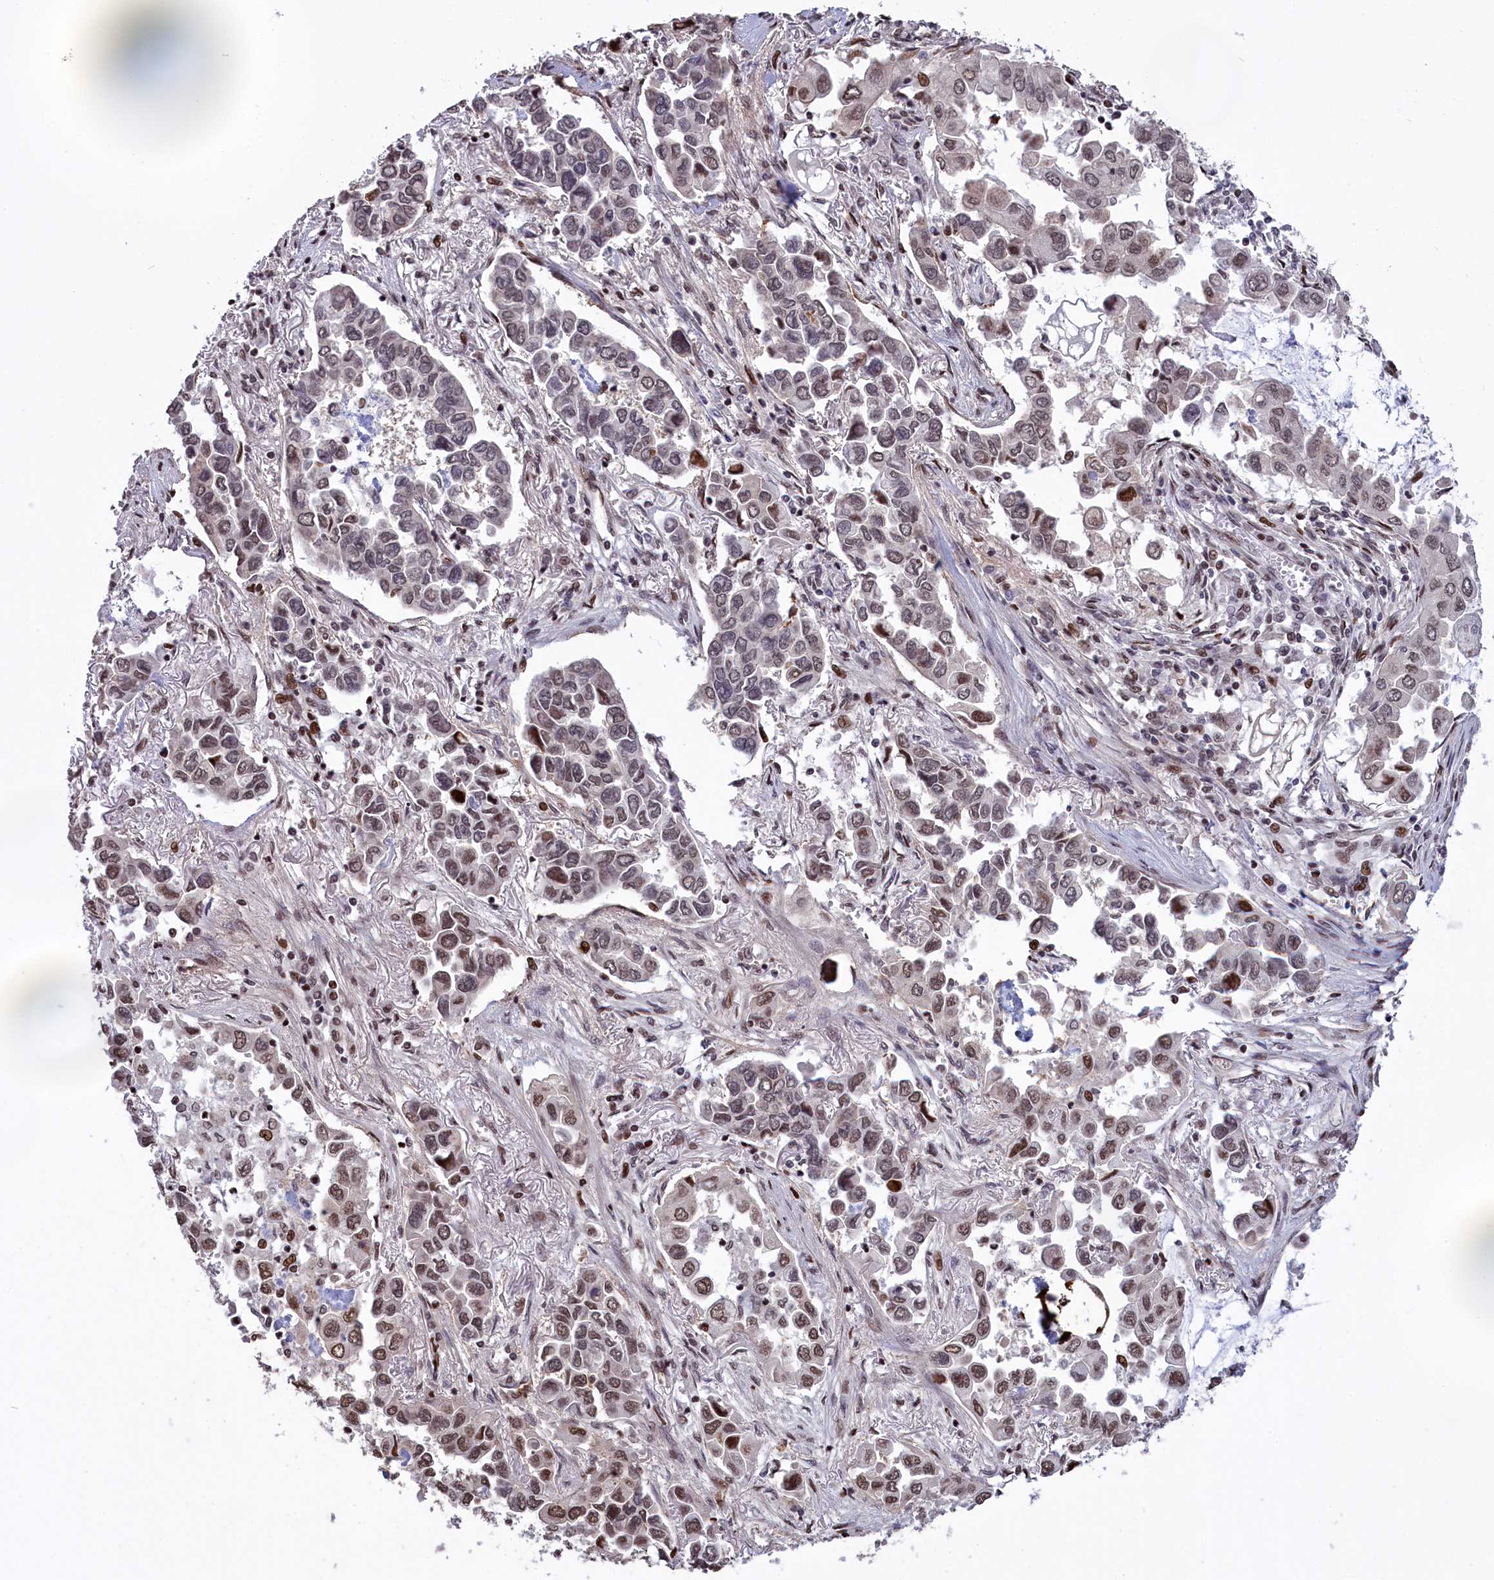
{"staining": {"intensity": "moderate", "quantity": "25%-75%", "location": "nuclear"}, "tissue": "lung cancer", "cell_type": "Tumor cells", "image_type": "cancer", "snomed": [{"axis": "morphology", "description": "Adenocarcinoma, NOS"}, {"axis": "topography", "description": "Lung"}], "caption": "Protein staining displays moderate nuclear staining in approximately 25%-75% of tumor cells in lung cancer (adenocarcinoma).", "gene": "RELB", "patient": {"sex": "female", "age": 76}}